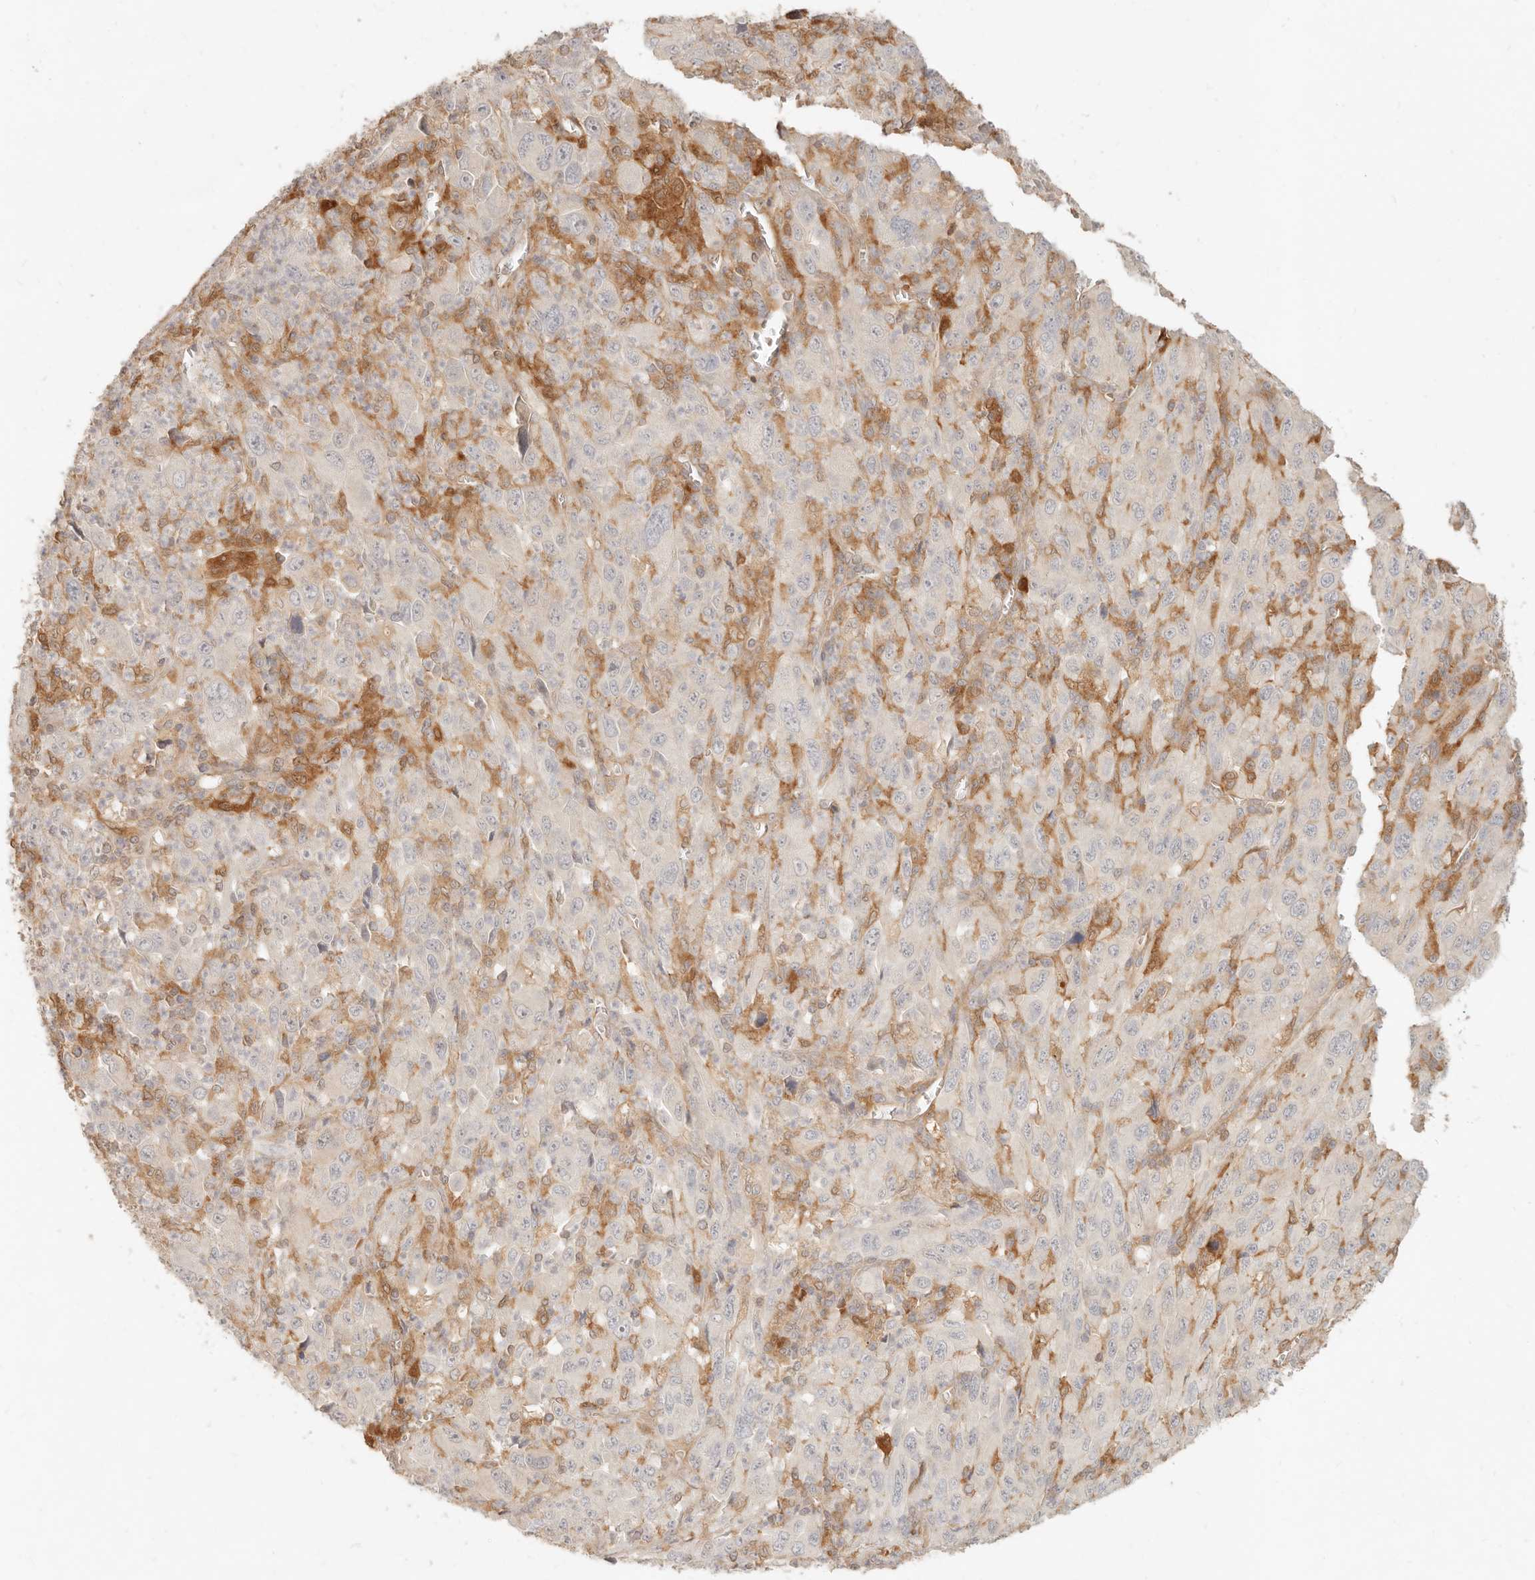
{"staining": {"intensity": "negative", "quantity": "none", "location": "none"}, "tissue": "melanoma", "cell_type": "Tumor cells", "image_type": "cancer", "snomed": [{"axis": "morphology", "description": "Malignant melanoma, Metastatic site"}, {"axis": "topography", "description": "Skin"}], "caption": "Malignant melanoma (metastatic site) stained for a protein using IHC reveals no expression tumor cells.", "gene": "NECAP2", "patient": {"sex": "female", "age": 56}}